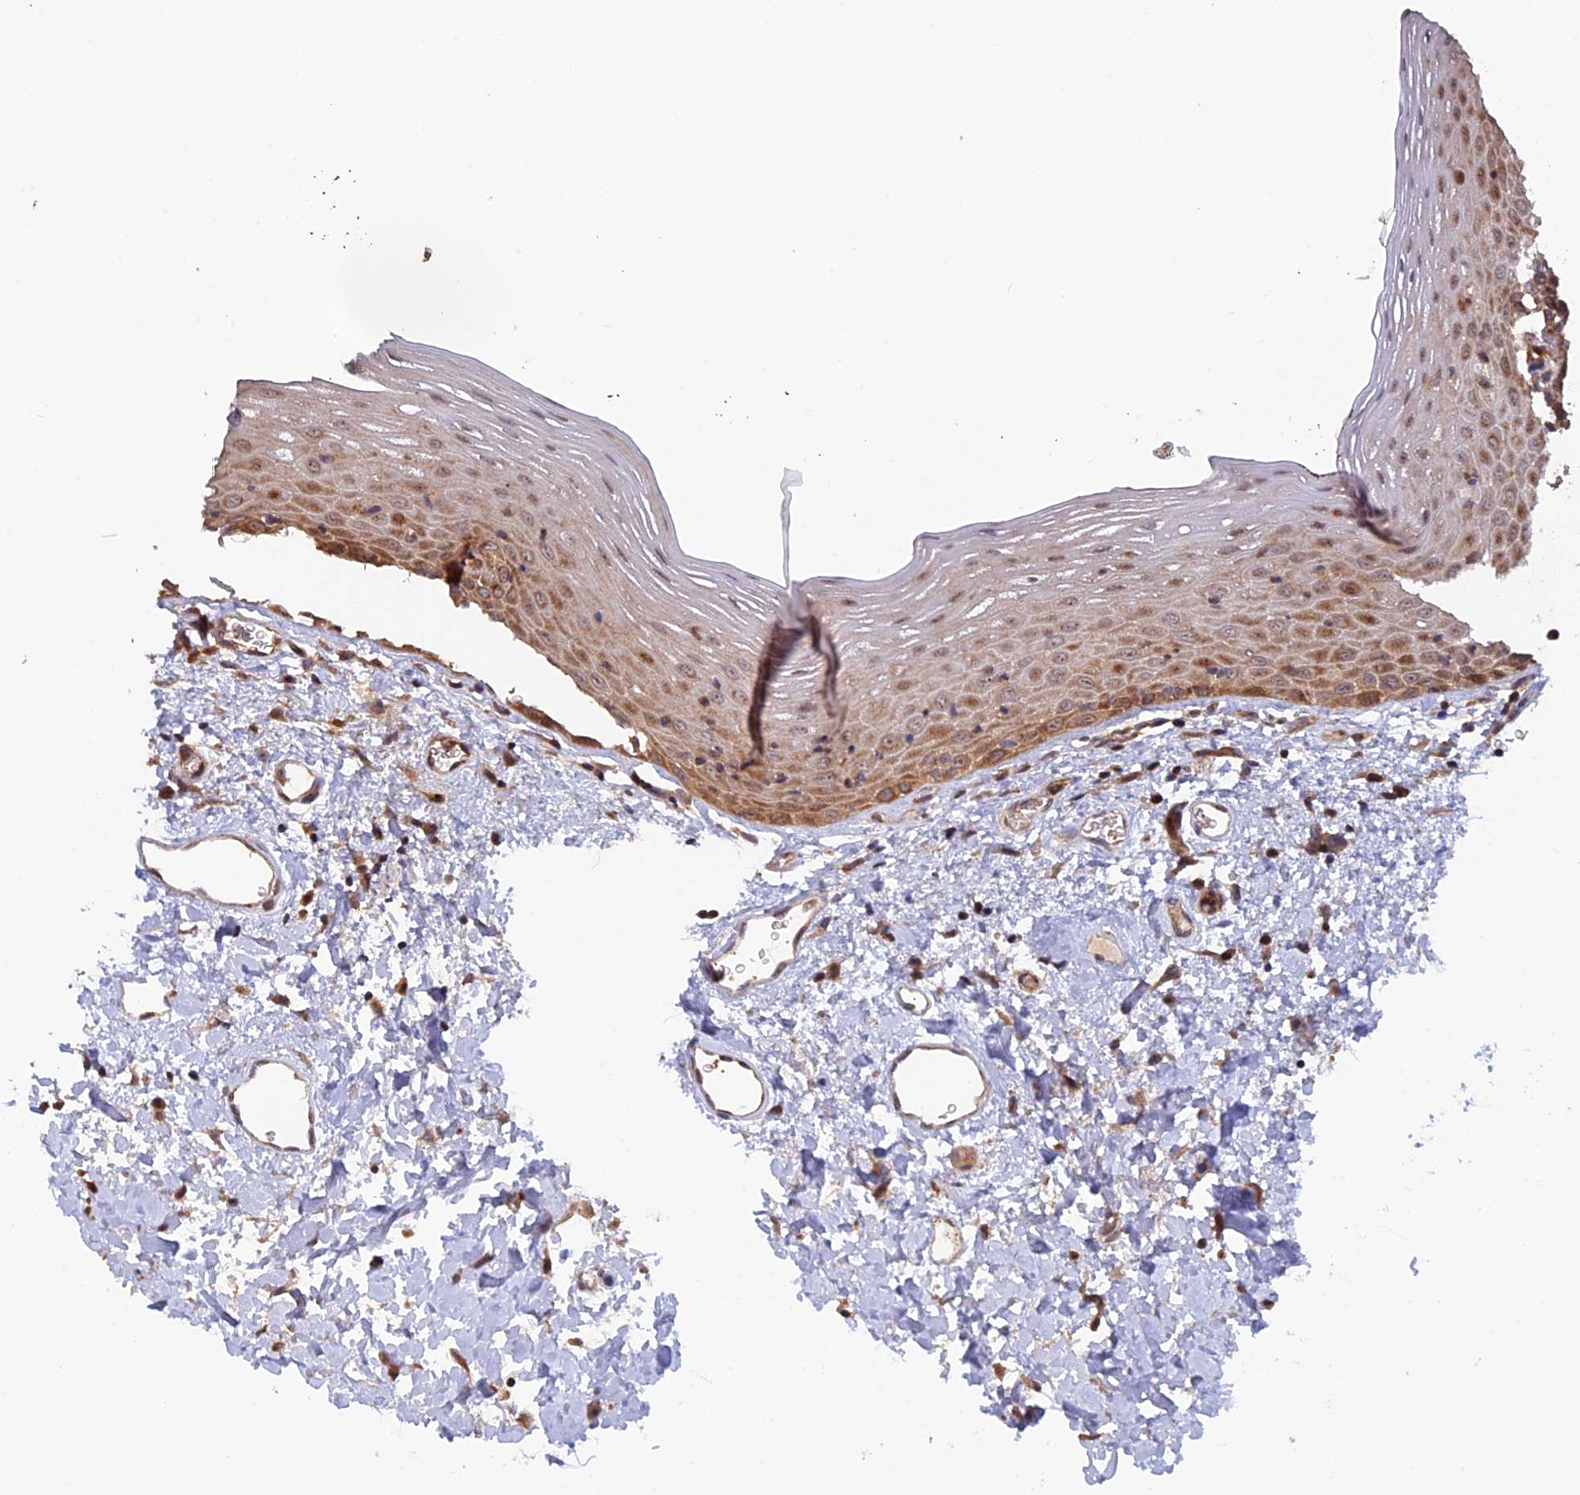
{"staining": {"intensity": "moderate", "quantity": "25%-75%", "location": "cytoplasmic/membranous"}, "tissue": "oral mucosa", "cell_type": "Squamous epithelial cells", "image_type": "normal", "snomed": [{"axis": "morphology", "description": "Normal tissue, NOS"}, {"axis": "topography", "description": "Oral tissue"}], "caption": "Immunohistochemical staining of benign human oral mucosa exhibits 25%-75% levels of moderate cytoplasmic/membranous protein positivity in about 25%-75% of squamous epithelial cells.", "gene": "FERMT1", "patient": {"sex": "male", "age": 74}}